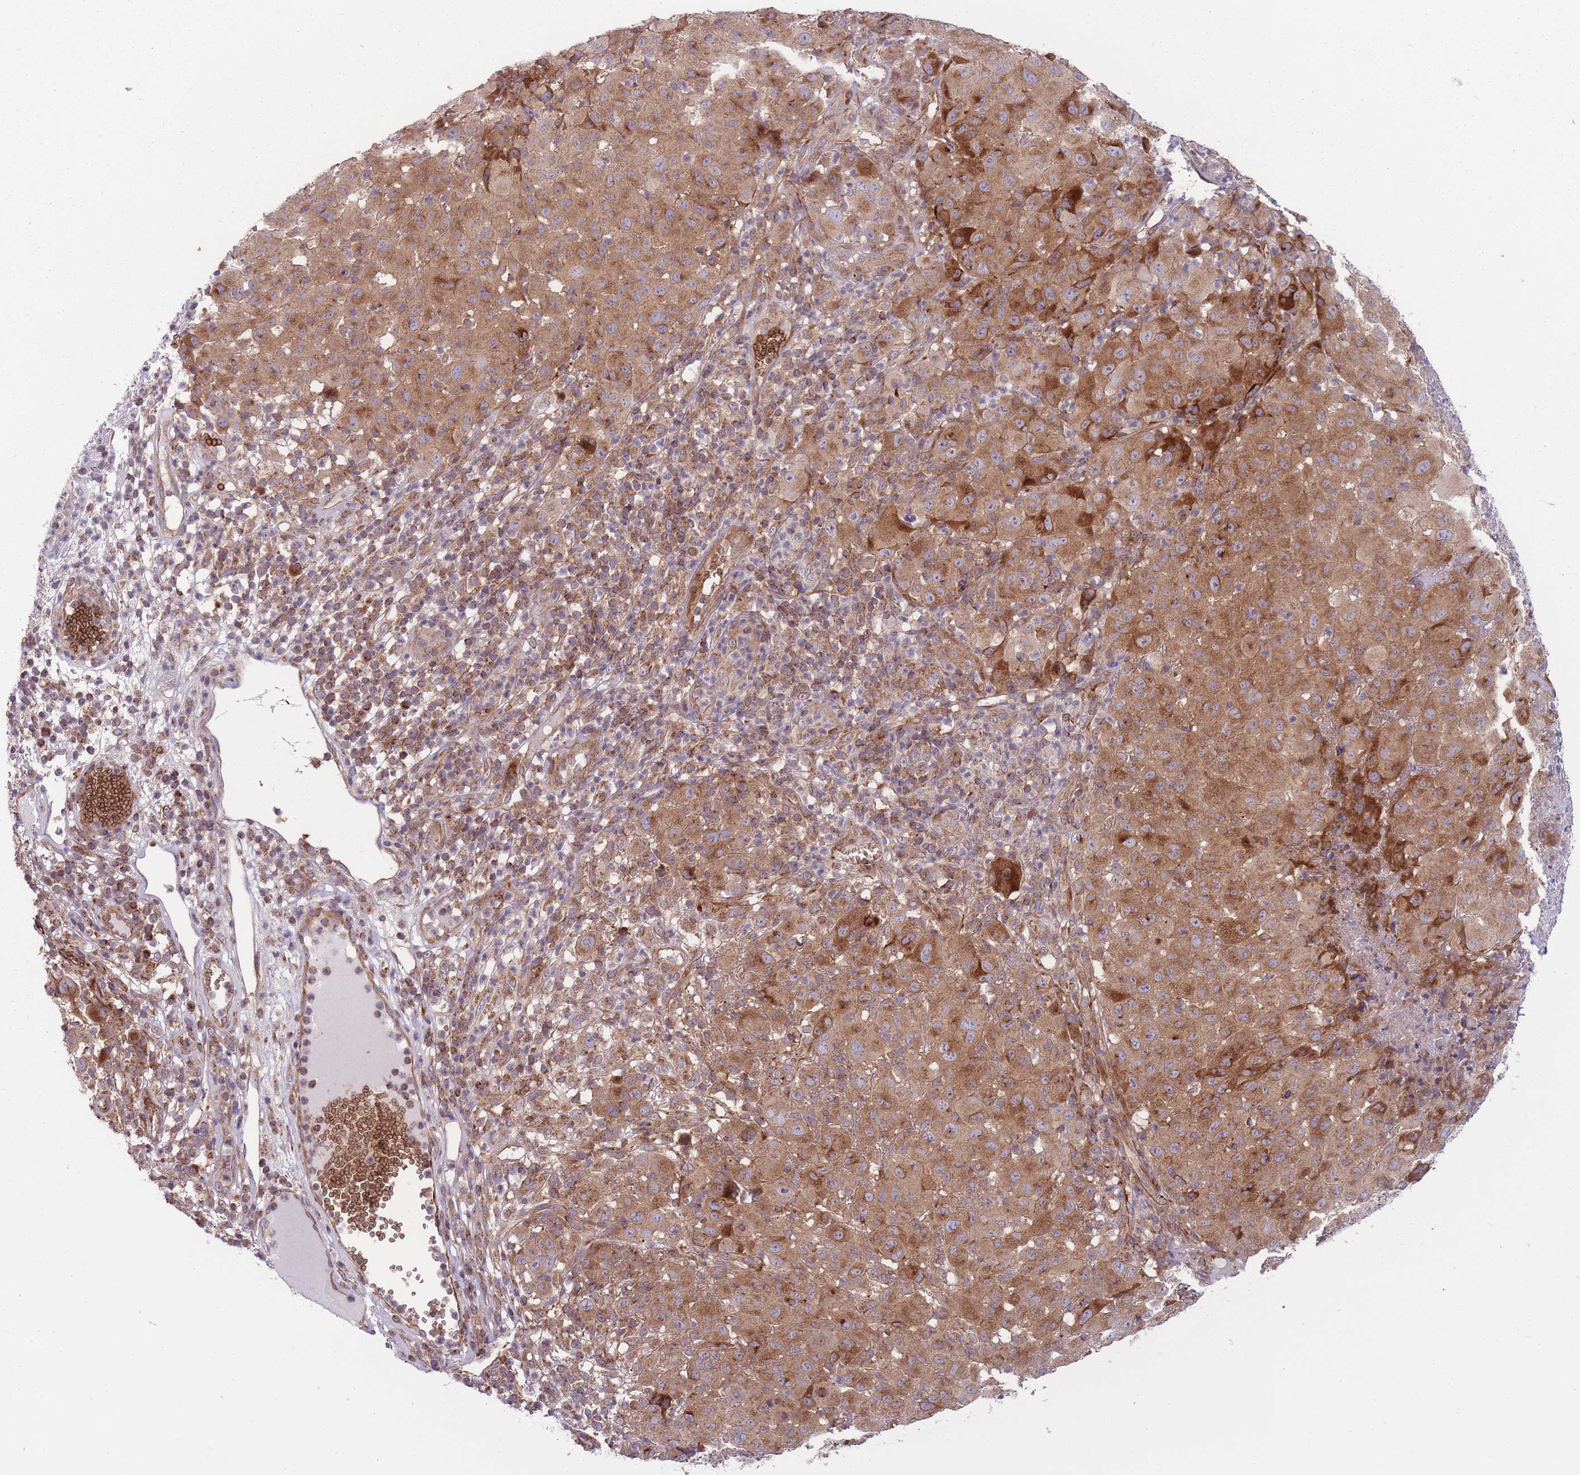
{"staining": {"intensity": "moderate", "quantity": ">75%", "location": "cytoplasmic/membranous"}, "tissue": "melanoma", "cell_type": "Tumor cells", "image_type": "cancer", "snomed": [{"axis": "morphology", "description": "Malignant melanoma, NOS"}, {"axis": "topography", "description": "Skin"}], "caption": "This is an image of immunohistochemistry (IHC) staining of melanoma, which shows moderate expression in the cytoplasmic/membranous of tumor cells.", "gene": "ANKRD10", "patient": {"sex": "male", "age": 73}}